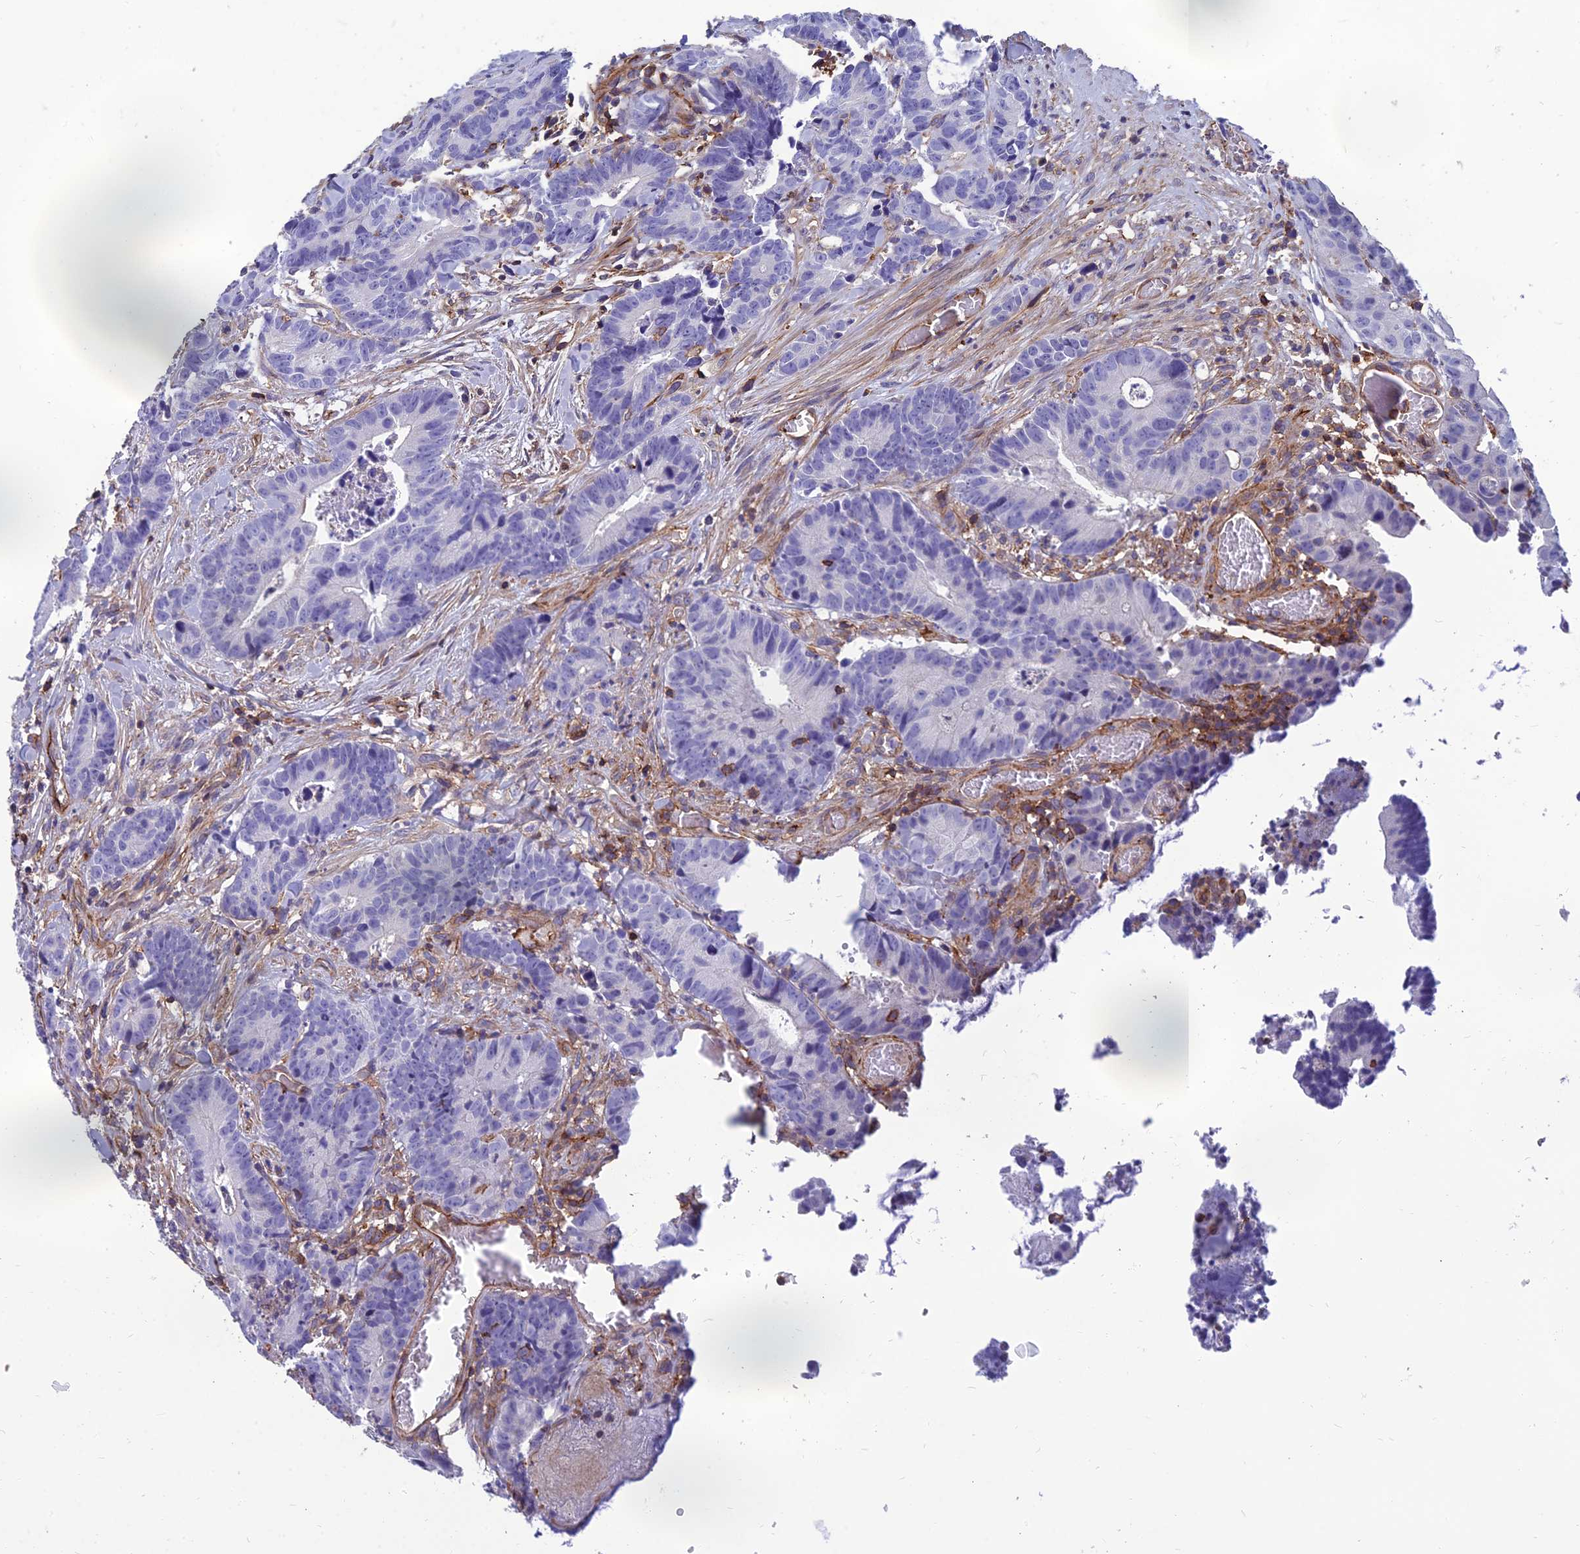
{"staining": {"intensity": "negative", "quantity": "none", "location": "none"}, "tissue": "colorectal cancer", "cell_type": "Tumor cells", "image_type": "cancer", "snomed": [{"axis": "morphology", "description": "Adenocarcinoma, NOS"}, {"axis": "topography", "description": "Colon"}], "caption": "DAB (3,3'-diaminobenzidine) immunohistochemical staining of colorectal cancer demonstrates no significant positivity in tumor cells.", "gene": "PPP1R18", "patient": {"sex": "female", "age": 57}}